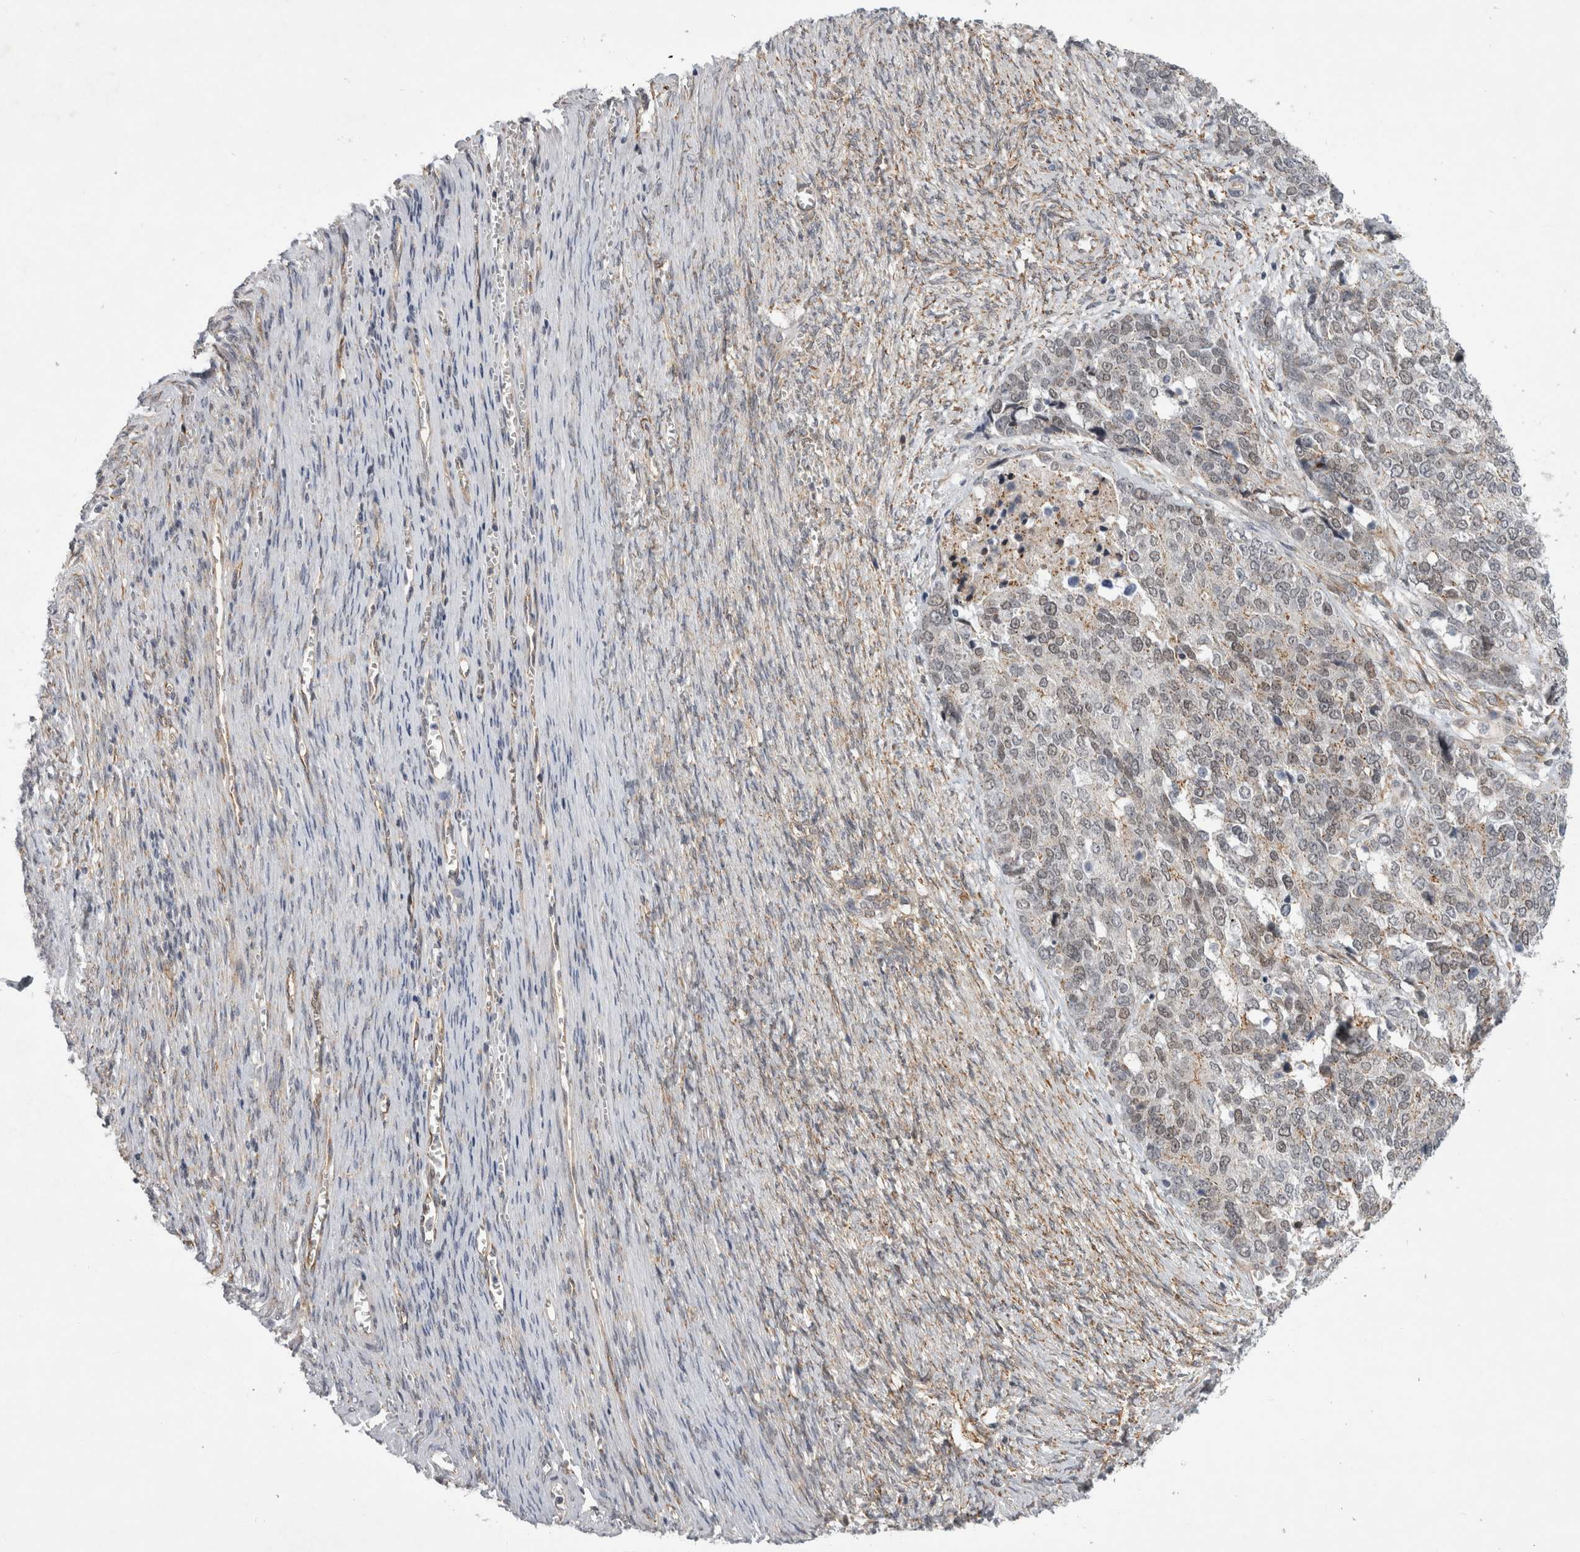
{"staining": {"intensity": "weak", "quantity": "25%-75%", "location": "nuclear"}, "tissue": "ovarian cancer", "cell_type": "Tumor cells", "image_type": "cancer", "snomed": [{"axis": "morphology", "description": "Cystadenocarcinoma, serous, NOS"}, {"axis": "topography", "description": "Ovary"}], "caption": "Tumor cells display low levels of weak nuclear expression in approximately 25%-75% of cells in serous cystadenocarcinoma (ovarian).", "gene": "PARP11", "patient": {"sex": "female", "age": 44}}